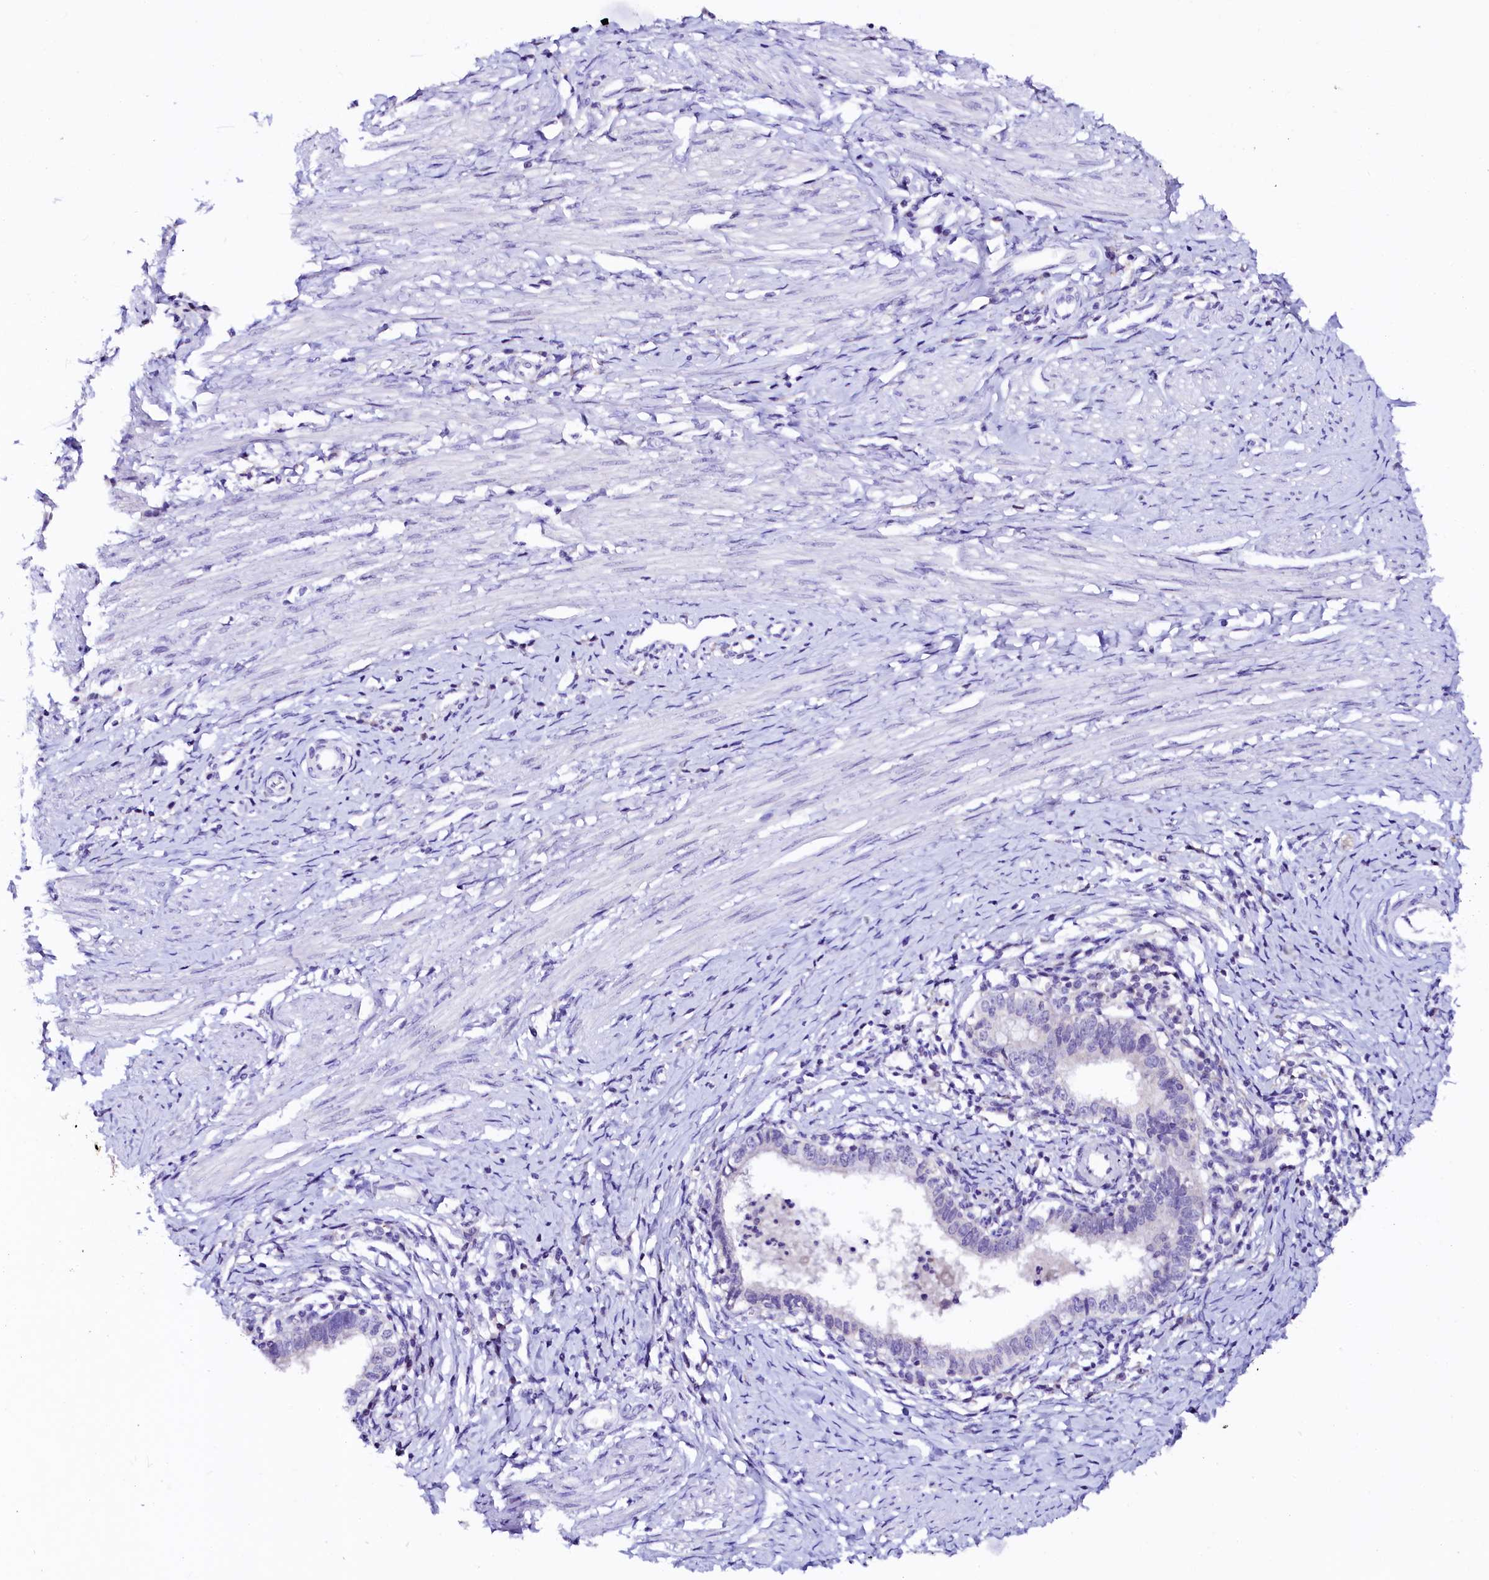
{"staining": {"intensity": "negative", "quantity": "none", "location": "none"}, "tissue": "cervical cancer", "cell_type": "Tumor cells", "image_type": "cancer", "snomed": [{"axis": "morphology", "description": "Adenocarcinoma, NOS"}, {"axis": "topography", "description": "Cervix"}], "caption": "Photomicrograph shows no significant protein positivity in tumor cells of cervical cancer (adenocarcinoma).", "gene": "NALF1", "patient": {"sex": "female", "age": 36}}